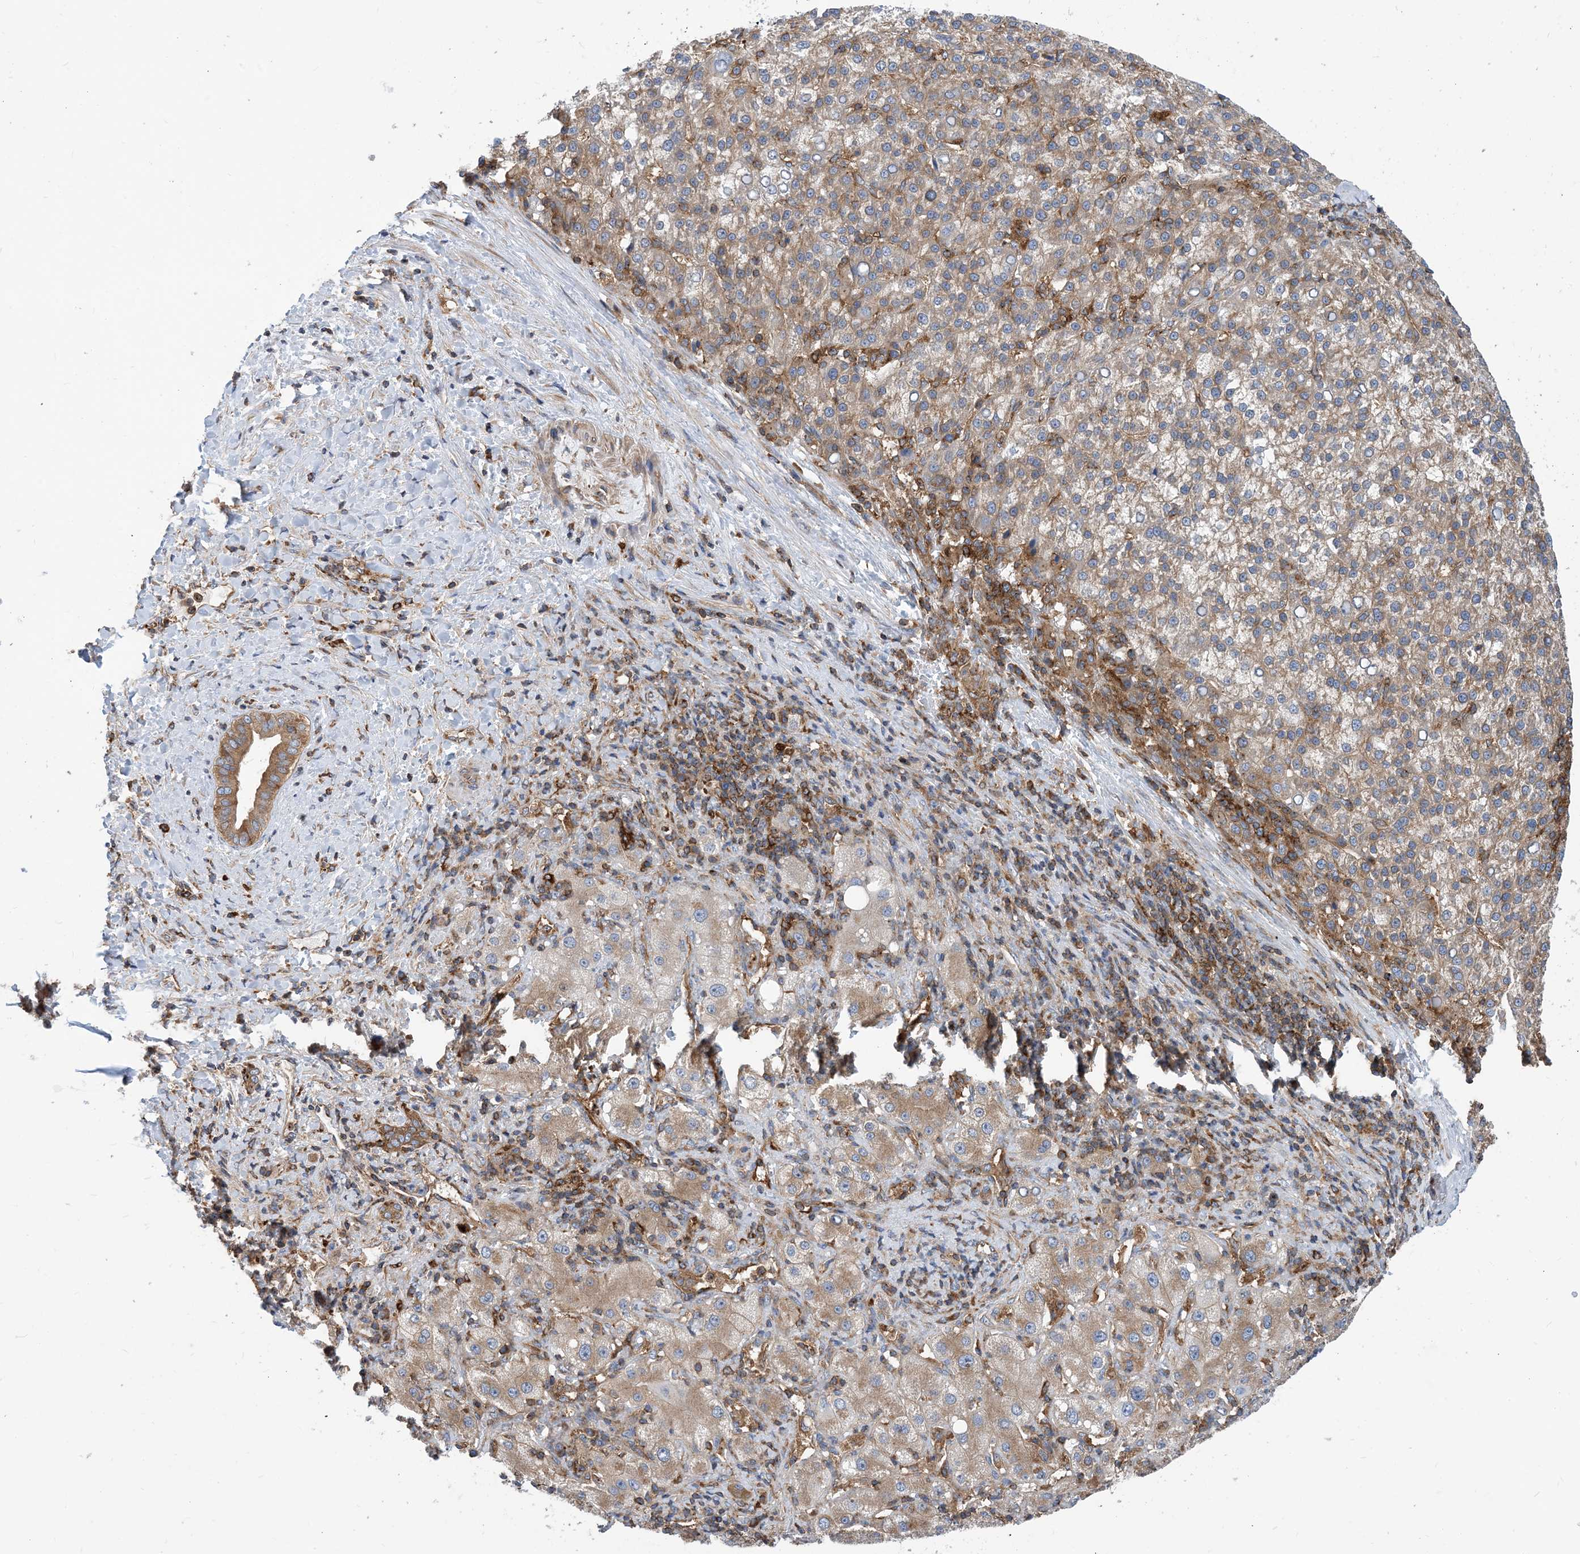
{"staining": {"intensity": "weak", "quantity": ">75%", "location": "cytoplasmic/membranous"}, "tissue": "liver cancer", "cell_type": "Tumor cells", "image_type": "cancer", "snomed": [{"axis": "morphology", "description": "Carcinoma, Hepatocellular, NOS"}, {"axis": "topography", "description": "Liver"}], "caption": "The image shows staining of liver cancer, revealing weak cytoplasmic/membranous protein expression (brown color) within tumor cells.", "gene": "DYNC1LI1", "patient": {"sex": "female", "age": 58}}